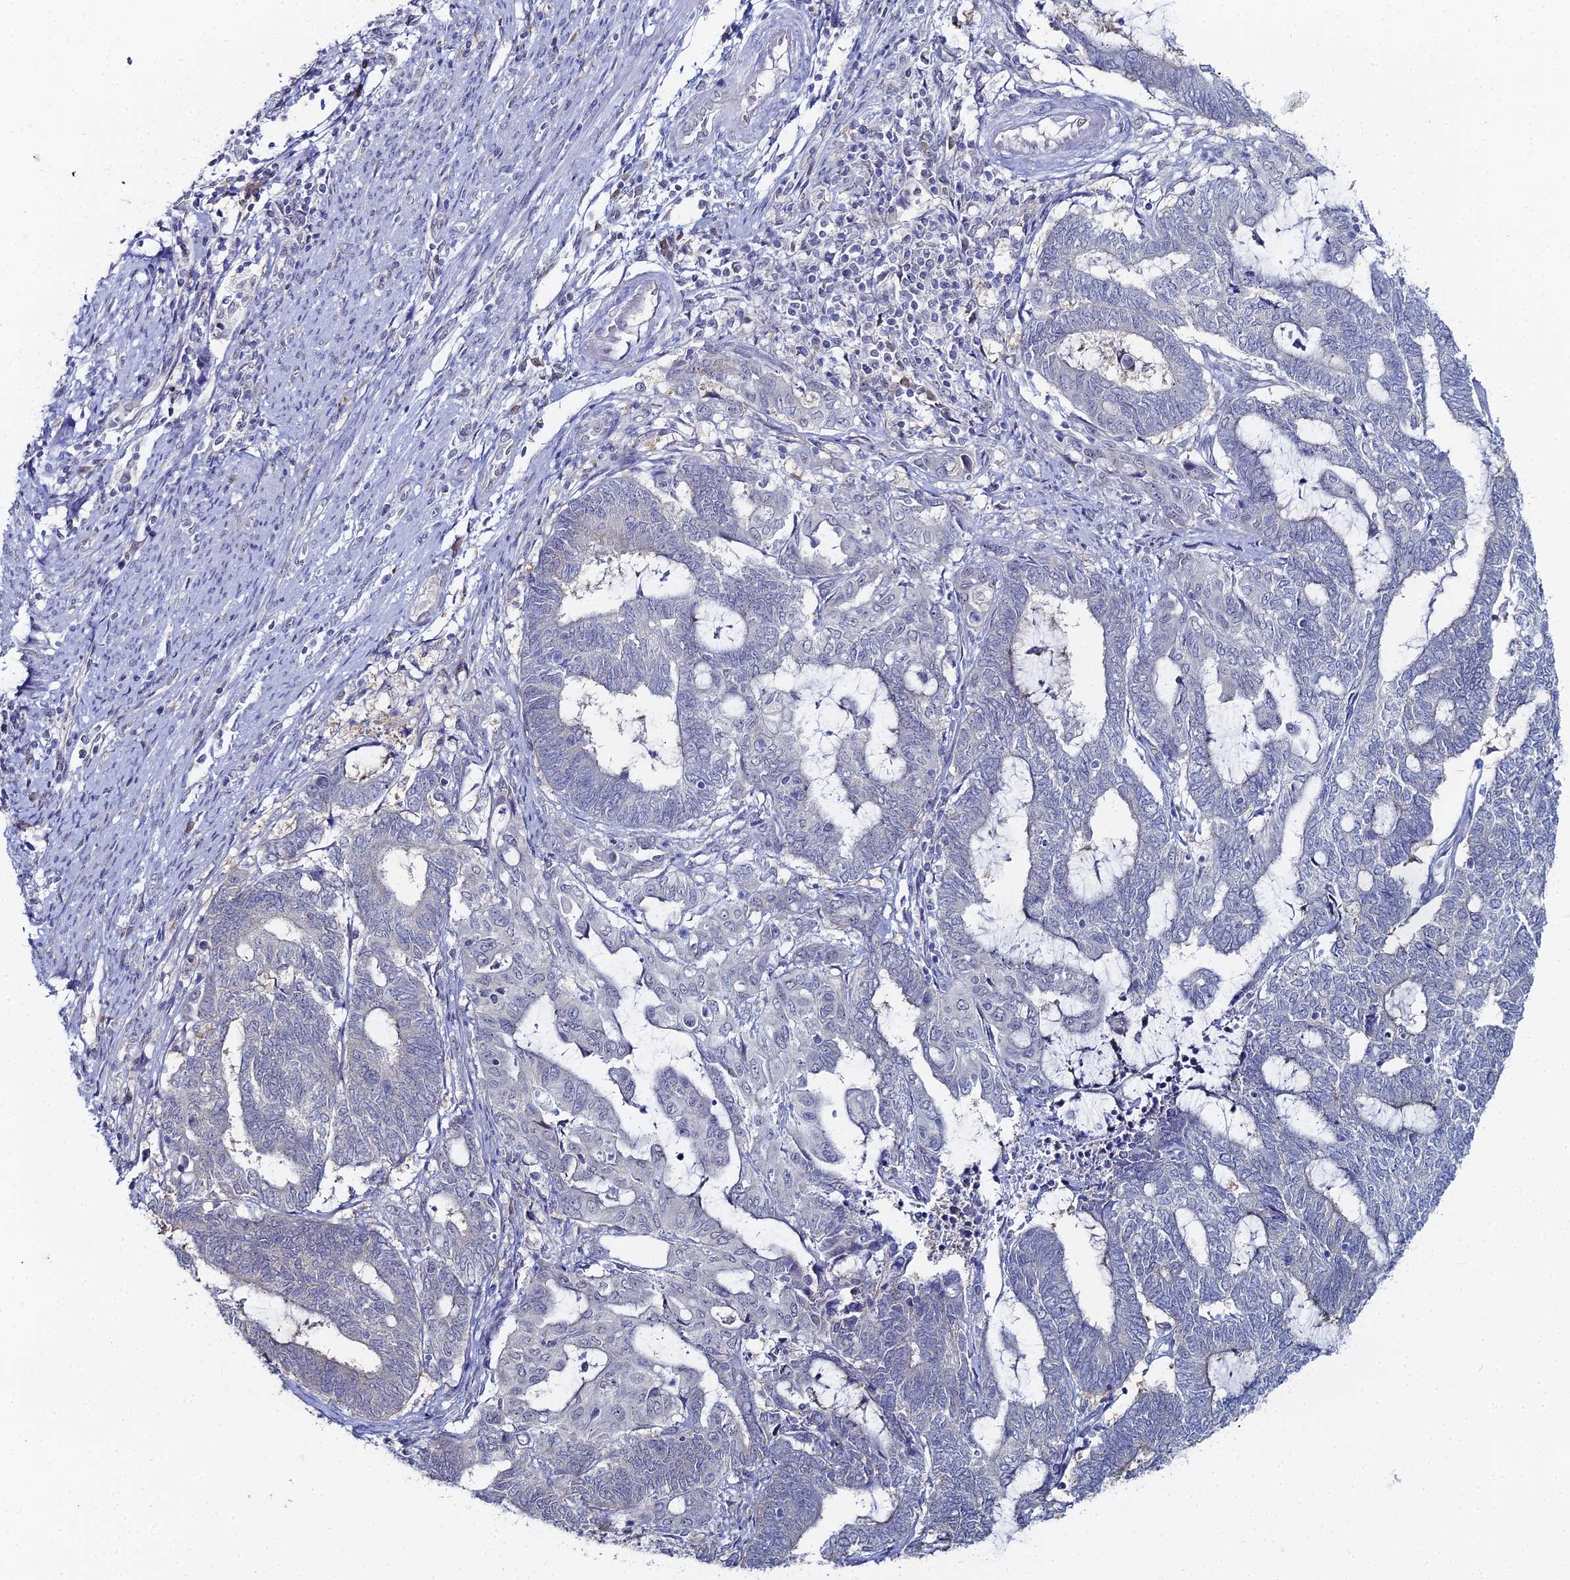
{"staining": {"intensity": "negative", "quantity": "none", "location": "none"}, "tissue": "endometrial cancer", "cell_type": "Tumor cells", "image_type": "cancer", "snomed": [{"axis": "morphology", "description": "Adenocarcinoma, NOS"}, {"axis": "topography", "description": "Uterus"}, {"axis": "topography", "description": "Endometrium"}], "caption": "Histopathology image shows no protein expression in tumor cells of adenocarcinoma (endometrial) tissue.", "gene": "THAP4", "patient": {"sex": "female", "age": 70}}